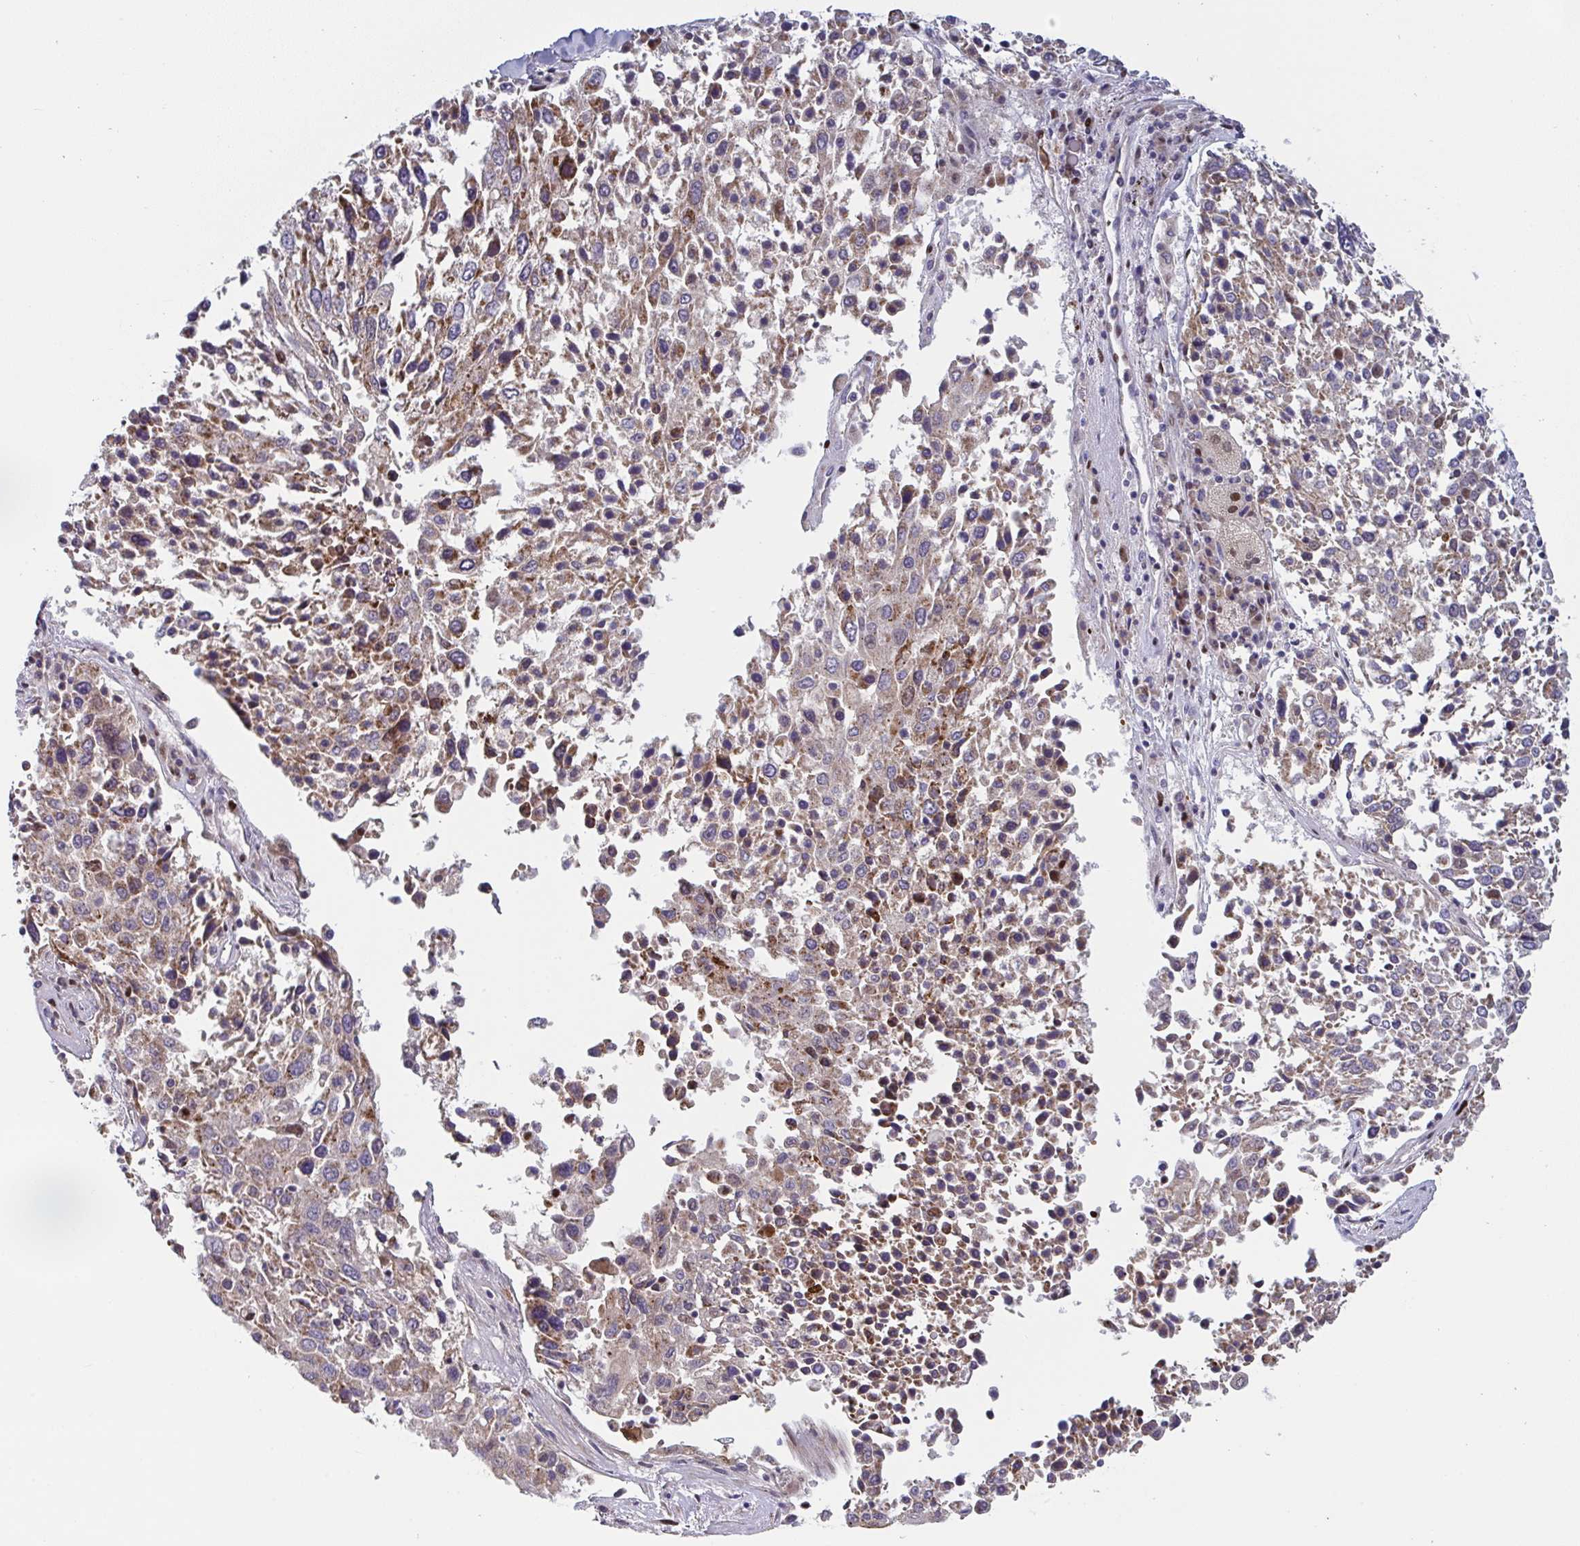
{"staining": {"intensity": "weak", "quantity": ">75%", "location": "cytoplasmic/membranous"}, "tissue": "lung cancer", "cell_type": "Tumor cells", "image_type": "cancer", "snomed": [{"axis": "morphology", "description": "Squamous cell carcinoma, NOS"}, {"axis": "topography", "description": "Lung"}], "caption": "Immunohistochemical staining of squamous cell carcinoma (lung) exhibits low levels of weak cytoplasmic/membranous protein expression in about >75% of tumor cells. The staining was performed using DAB (3,3'-diaminobenzidine) to visualize the protein expression in brown, while the nuclei were stained in blue with hematoxylin (Magnification: 20x).", "gene": "MRPS2", "patient": {"sex": "male", "age": 65}}